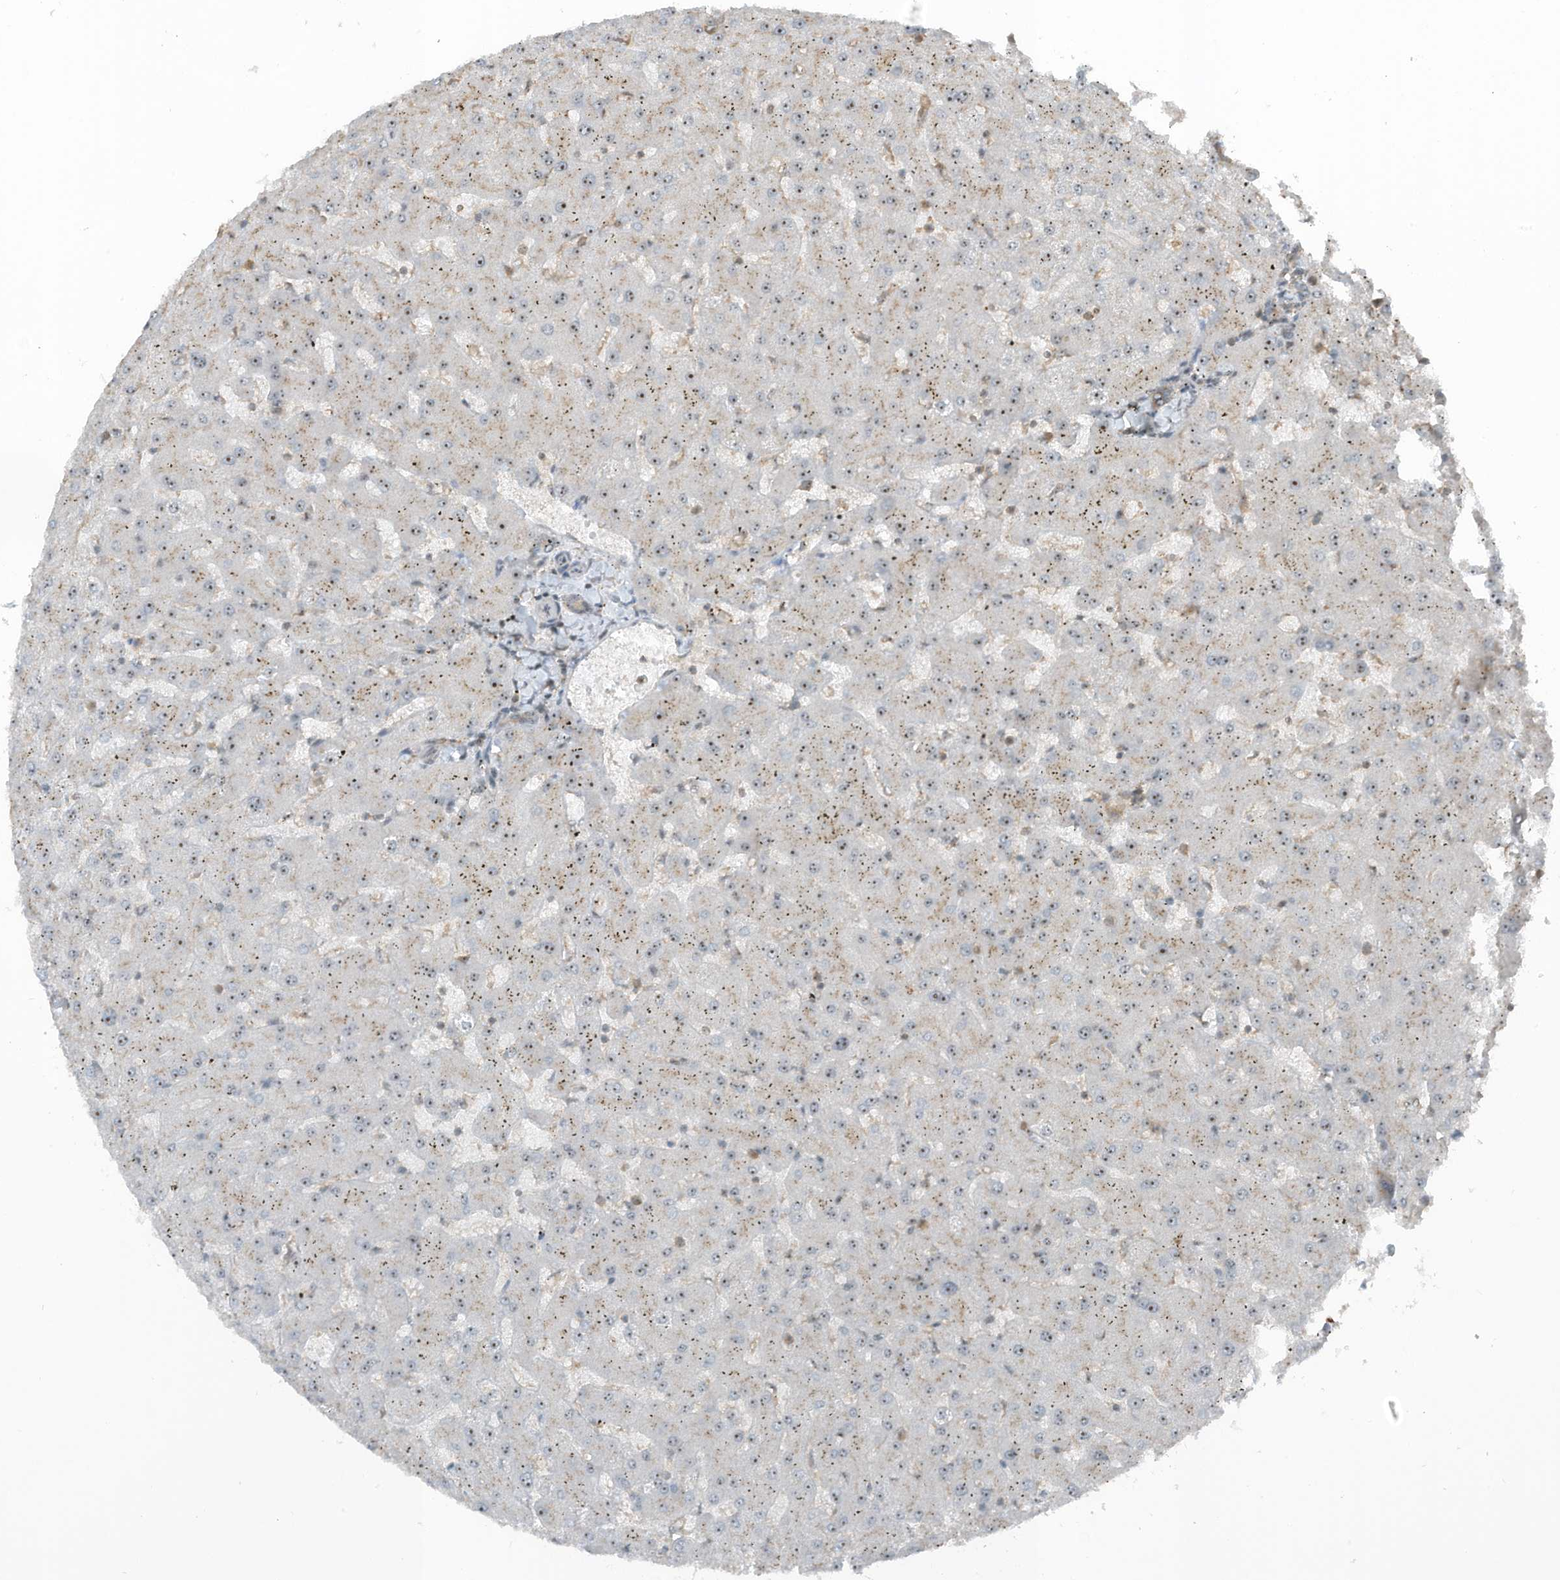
{"staining": {"intensity": "moderate", "quantity": "25%-75%", "location": "cytoplasmic/membranous,nuclear"}, "tissue": "liver", "cell_type": "Cholangiocytes", "image_type": "normal", "snomed": [{"axis": "morphology", "description": "Normal tissue, NOS"}, {"axis": "topography", "description": "Liver"}], "caption": "Immunohistochemical staining of benign liver shows medium levels of moderate cytoplasmic/membranous,nuclear expression in about 25%-75% of cholangiocytes. Immunohistochemistry stains the protein of interest in brown and the nuclei are stained blue.", "gene": "UTP3", "patient": {"sex": "female", "age": 63}}